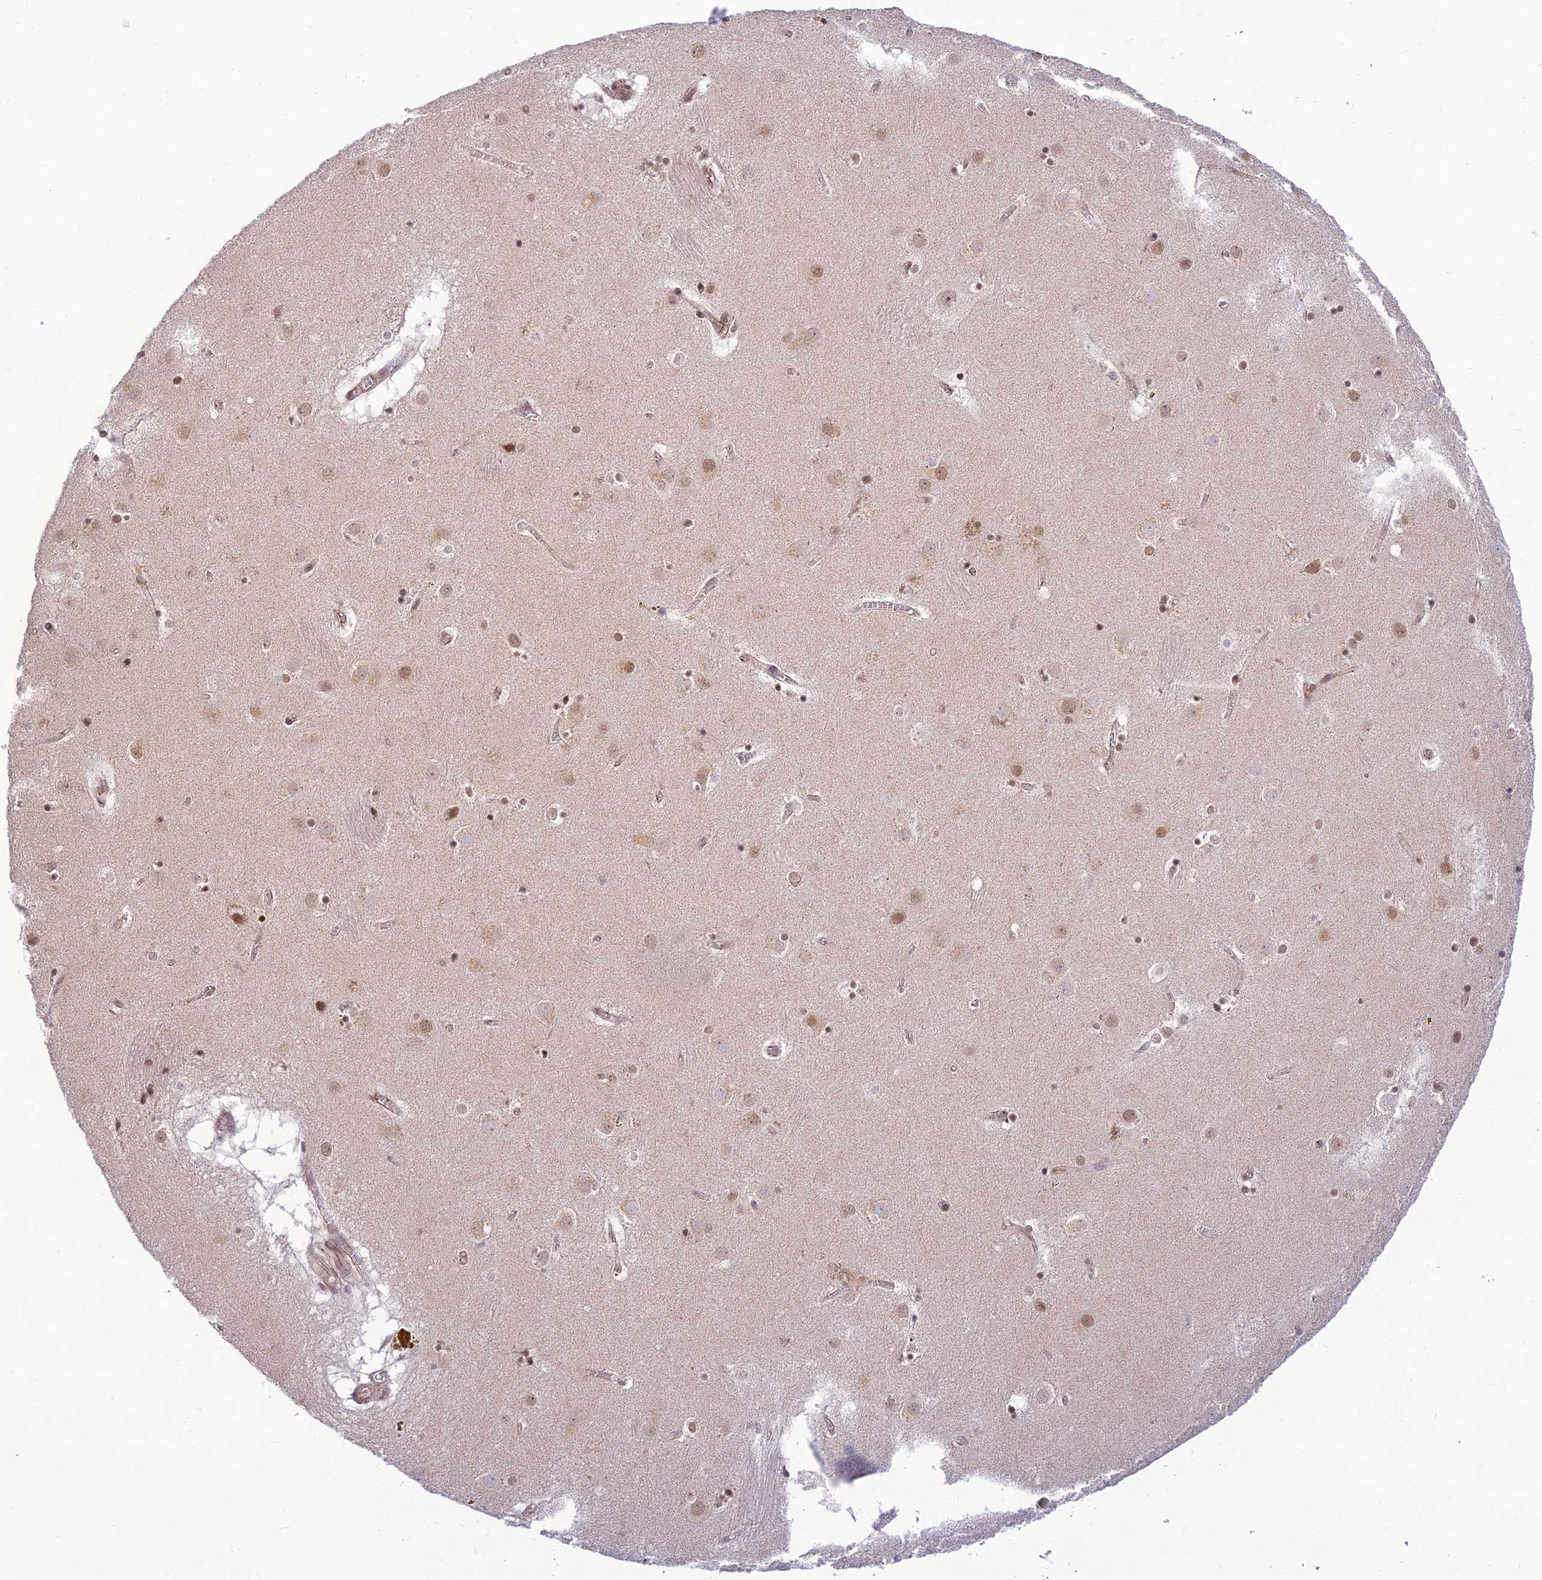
{"staining": {"intensity": "moderate", "quantity": "<25%", "location": "nuclear"}, "tissue": "caudate", "cell_type": "Glial cells", "image_type": "normal", "snomed": [{"axis": "morphology", "description": "Normal tissue, NOS"}, {"axis": "topography", "description": "Lateral ventricle wall"}], "caption": "This is a histology image of IHC staining of unremarkable caudate, which shows moderate staining in the nuclear of glial cells.", "gene": "MICOS13", "patient": {"sex": "male", "age": 70}}